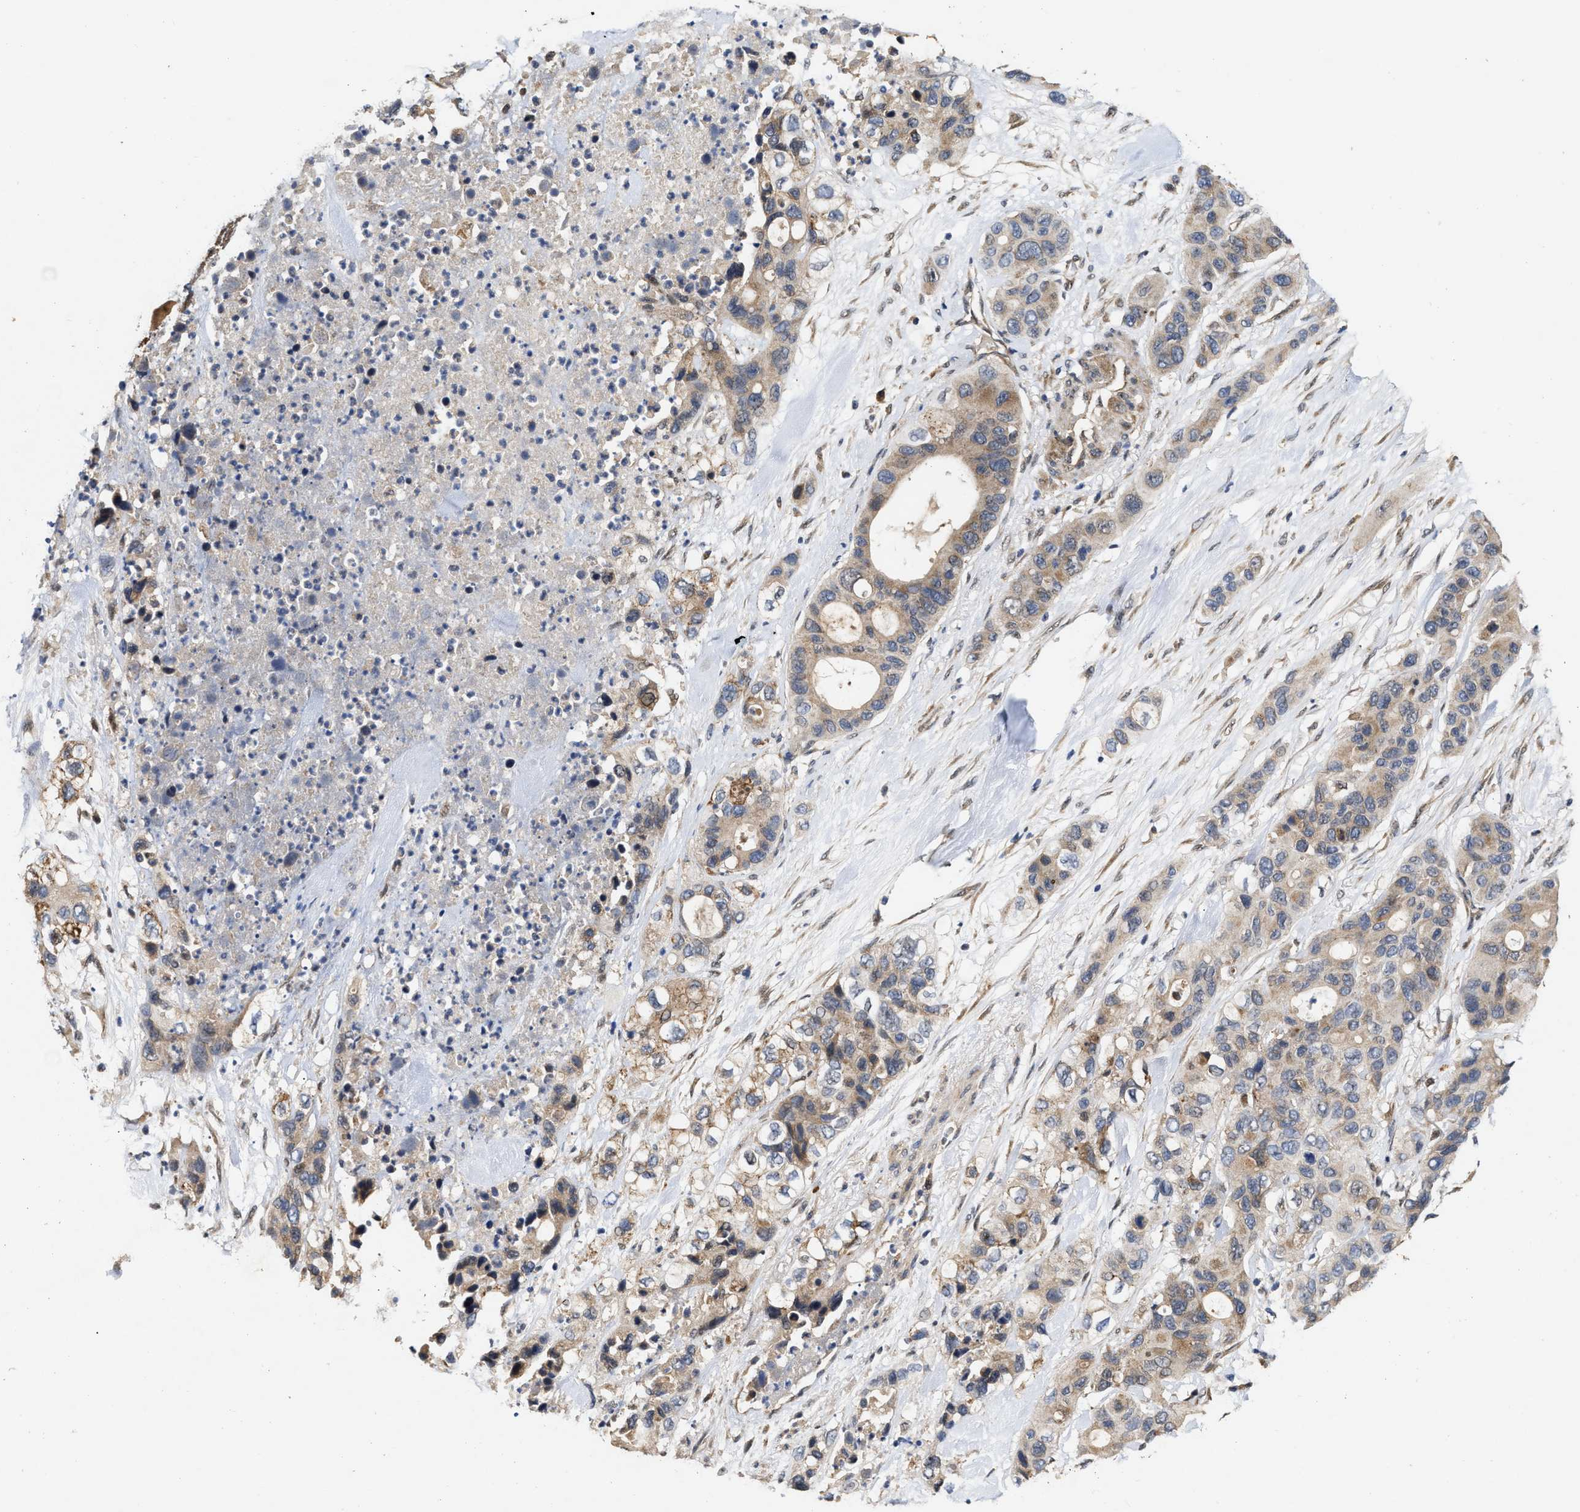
{"staining": {"intensity": "weak", "quantity": ">75%", "location": "cytoplasmic/membranous"}, "tissue": "pancreatic cancer", "cell_type": "Tumor cells", "image_type": "cancer", "snomed": [{"axis": "morphology", "description": "Adenocarcinoma, NOS"}, {"axis": "topography", "description": "Pancreas"}], "caption": "IHC of human pancreatic cancer (adenocarcinoma) exhibits low levels of weak cytoplasmic/membranous expression in approximately >75% of tumor cells.", "gene": "CFLAR", "patient": {"sex": "female", "age": 71}}